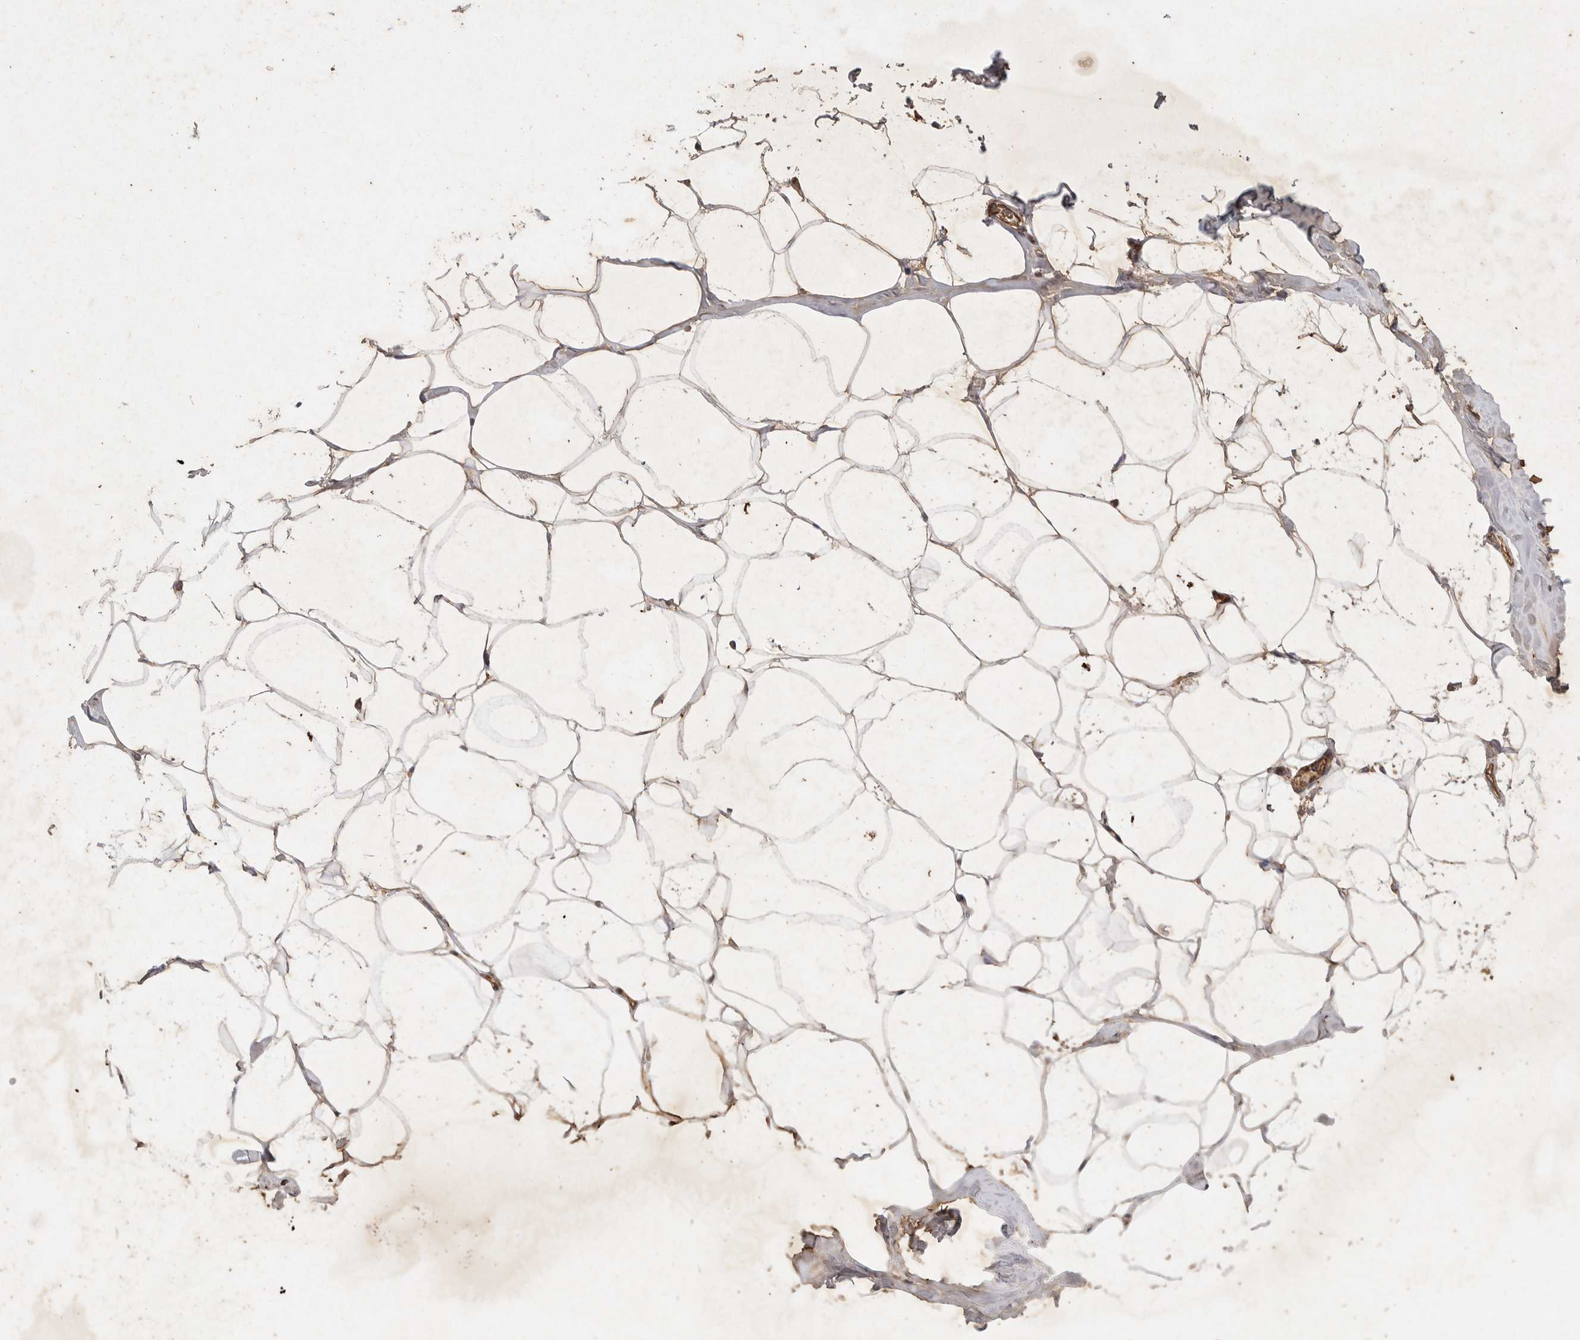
{"staining": {"intensity": "moderate", "quantity": ">75%", "location": "cytoplasmic/membranous"}, "tissue": "adipose tissue", "cell_type": "Adipocytes", "image_type": "normal", "snomed": [{"axis": "morphology", "description": "Normal tissue, NOS"}, {"axis": "morphology", "description": "Fibrosis, NOS"}, {"axis": "topography", "description": "Breast"}, {"axis": "topography", "description": "Adipose tissue"}], "caption": "Adipocytes exhibit medium levels of moderate cytoplasmic/membranous staining in about >75% of cells in normal adipose tissue.", "gene": "MRPL41", "patient": {"sex": "female", "age": 39}}